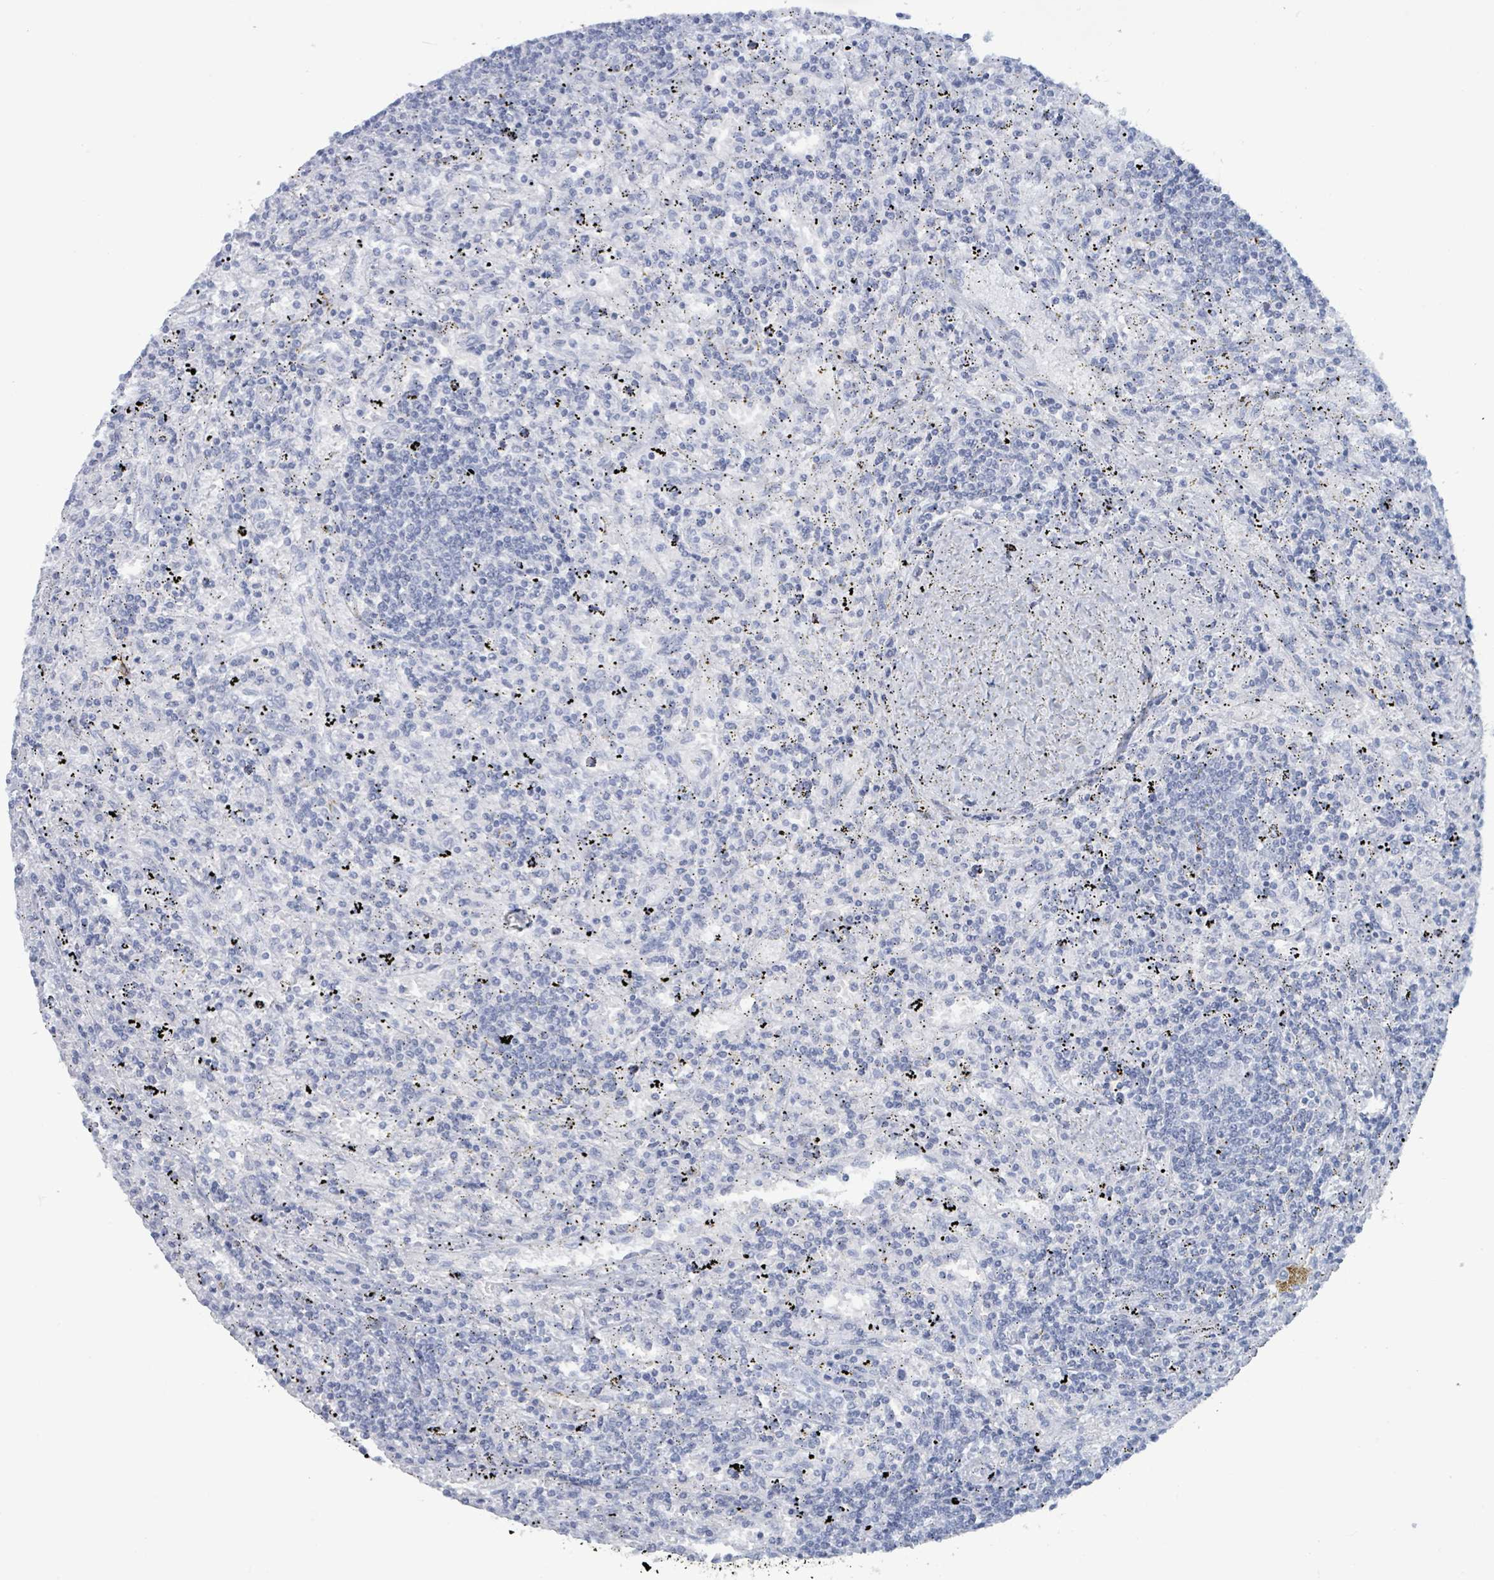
{"staining": {"intensity": "negative", "quantity": "none", "location": "none"}, "tissue": "lymphoma", "cell_type": "Tumor cells", "image_type": "cancer", "snomed": [{"axis": "morphology", "description": "Malignant lymphoma, non-Hodgkin's type, Low grade"}, {"axis": "topography", "description": "Spleen"}], "caption": "DAB (3,3'-diaminobenzidine) immunohistochemical staining of human low-grade malignant lymphoma, non-Hodgkin's type shows no significant expression in tumor cells.", "gene": "KRT8", "patient": {"sex": "male", "age": 76}}